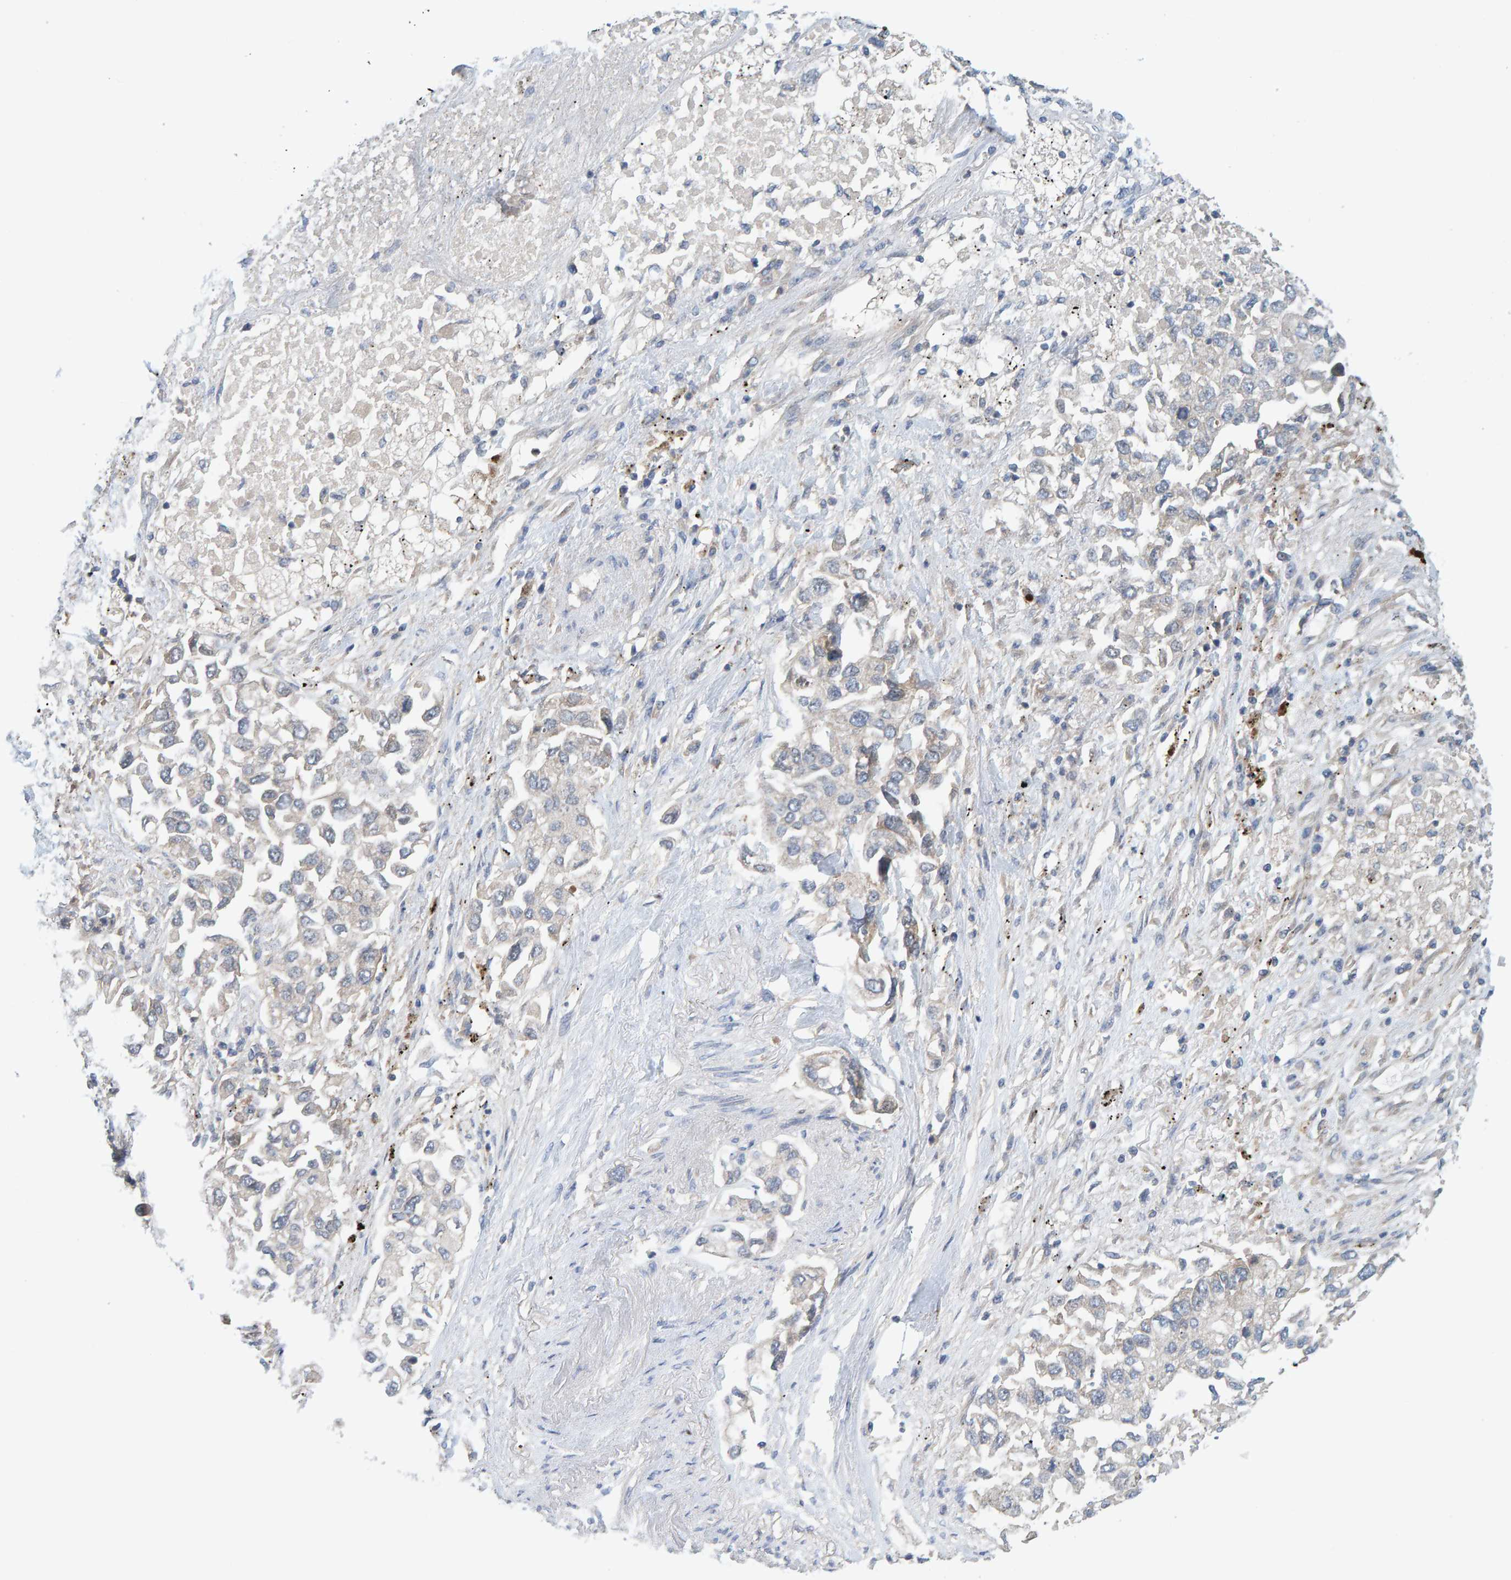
{"staining": {"intensity": "weak", "quantity": "25%-75%", "location": "cytoplasmic/membranous"}, "tissue": "lung cancer", "cell_type": "Tumor cells", "image_type": "cancer", "snomed": [{"axis": "morphology", "description": "Inflammation, NOS"}, {"axis": "morphology", "description": "Adenocarcinoma, NOS"}, {"axis": "topography", "description": "Lung"}], "caption": "Immunohistochemistry micrograph of neoplastic tissue: human lung cancer (adenocarcinoma) stained using immunohistochemistry (IHC) displays low levels of weak protein expression localized specifically in the cytoplasmic/membranous of tumor cells, appearing as a cytoplasmic/membranous brown color.", "gene": "TATDN1", "patient": {"sex": "male", "age": 63}}